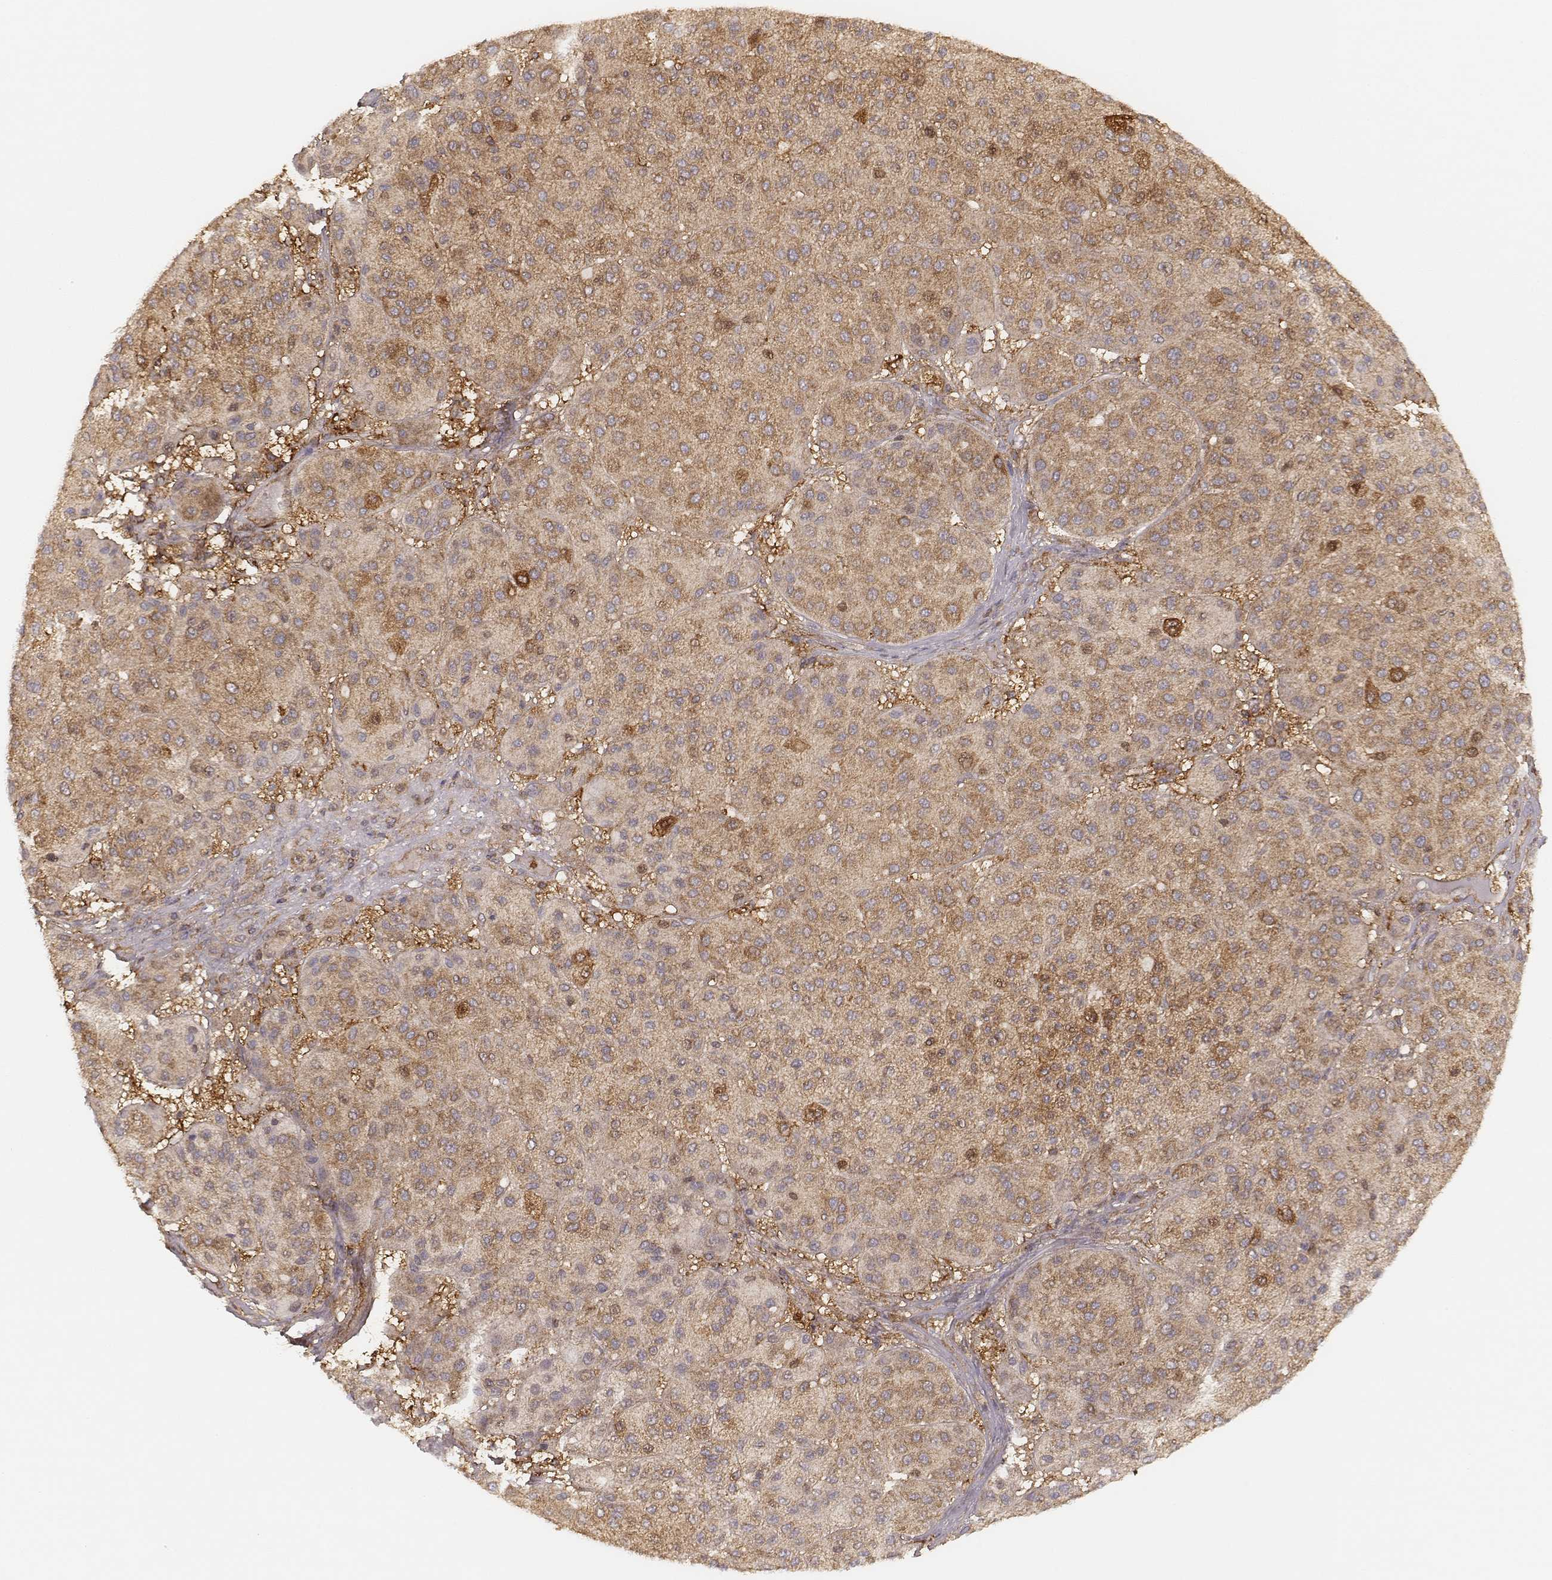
{"staining": {"intensity": "moderate", "quantity": ">75%", "location": "cytoplasmic/membranous"}, "tissue": "melanoma", "cell_type": "Tumor cells", "image_type": "cancer", "snomed": [{"axis": "morphology", "description": "Malignant melanoma, Metastatic site"}, {"axis": "topography", "description": "Smooth muscle"}], "caption": "Tumor cells display moderate cytoplasmic/membranous expression in about >75% of cells in malignant melanoma (metastatic site). (DAB (3,3'-diaminobenzidine) = brown stain, brightfield microscopy at high magnification).", "gene": "CARS1", "patient": {"sex": "male", "age": 41}}